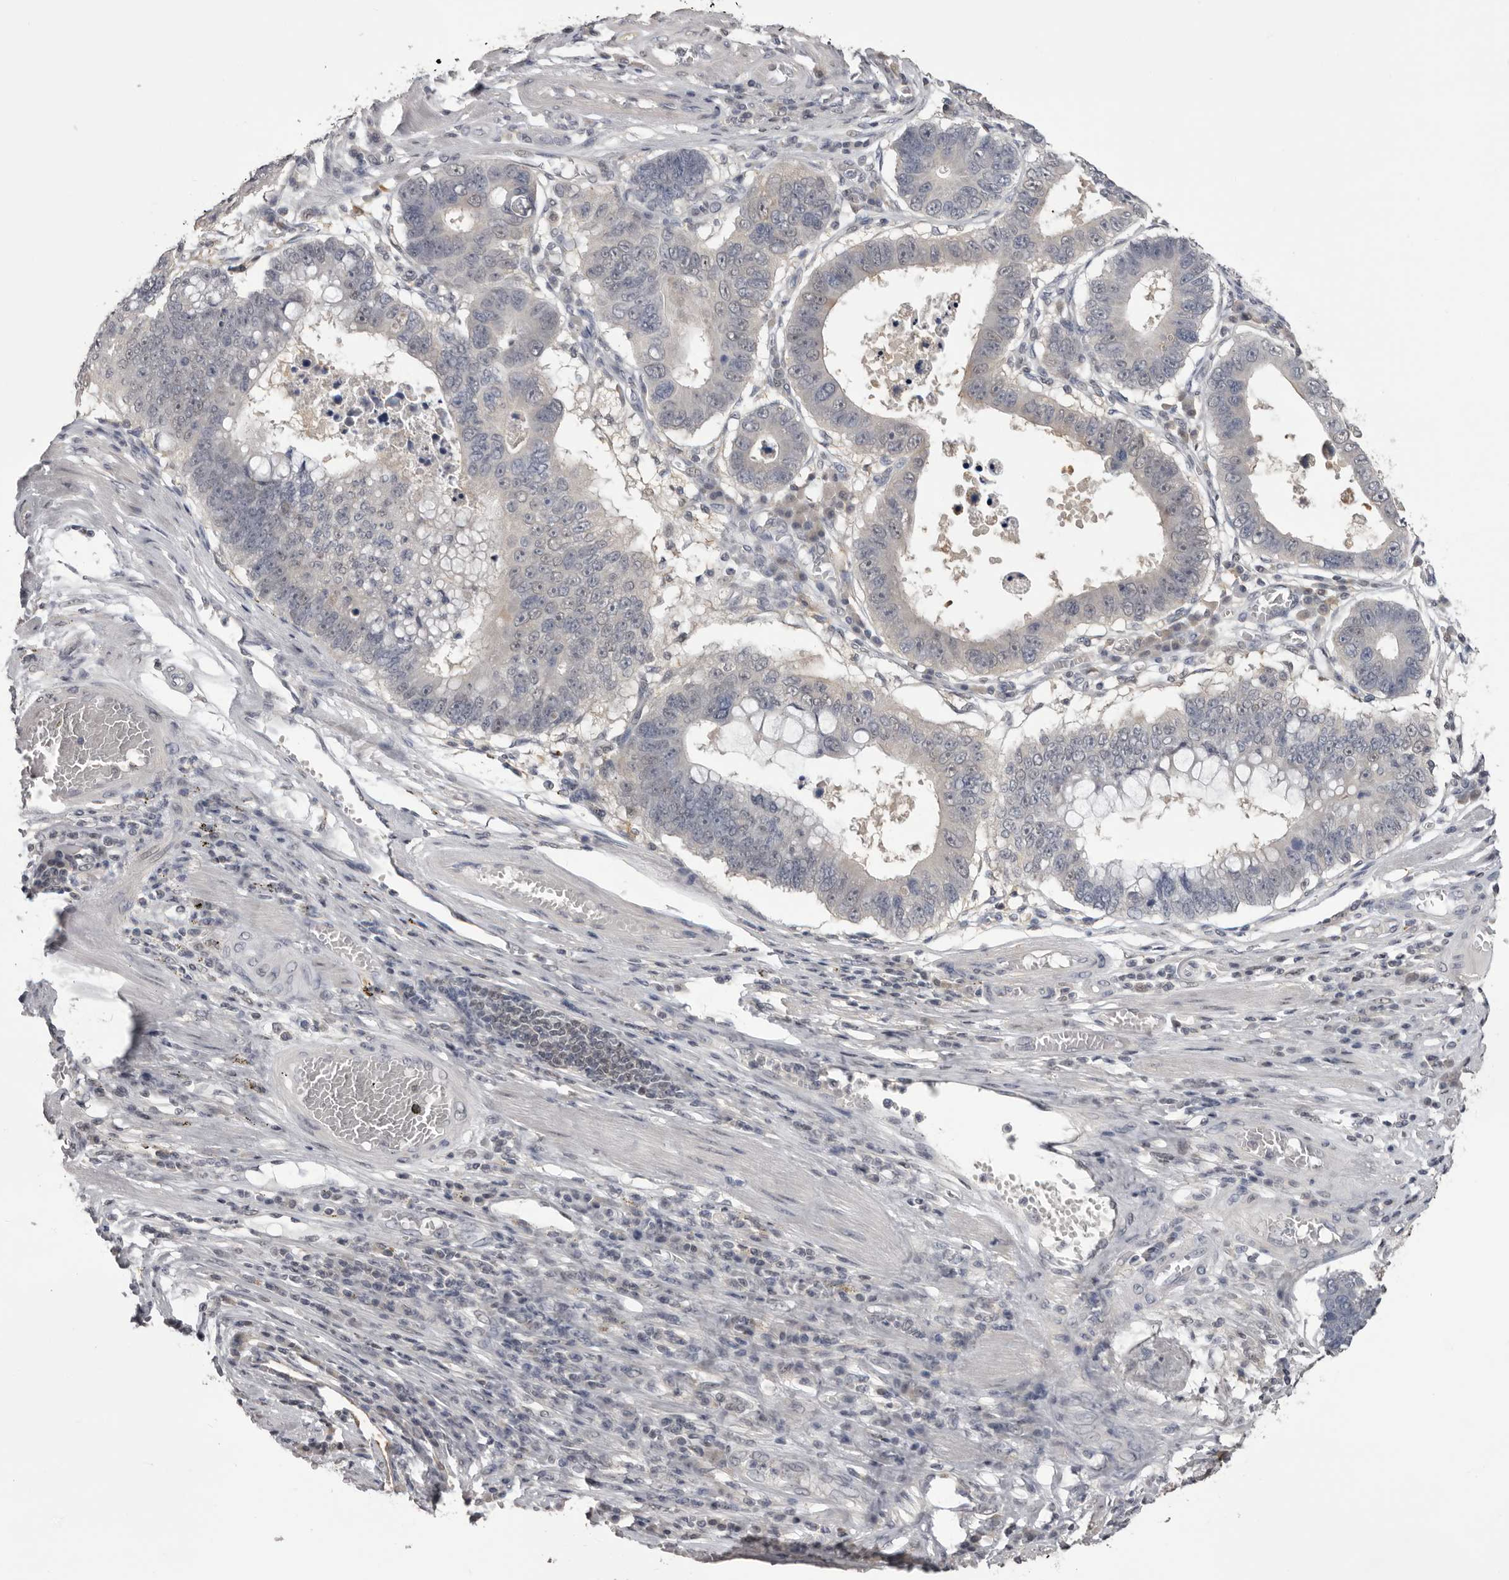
{"staining": {"intensity": "negative", "quantity": "none", "location": "none"}, "tissue": "stomach cancer", "cell_type": "Tumor cells", "image_type": "cancer", "snomed": [{"axis": "morphology", "description": "Adenocarcinoma, NOS"}, {"axis": "topography", "description": "Stomach"}], "caption": "This histopathology image is of stomach adenocarcinoma stained with IHC to label a protein in brown with the nuclei are counter-stained blue. There is no expression in tumor cells.", "gene": "MDH1", "patient": {"sex": "male", "age": 59}}